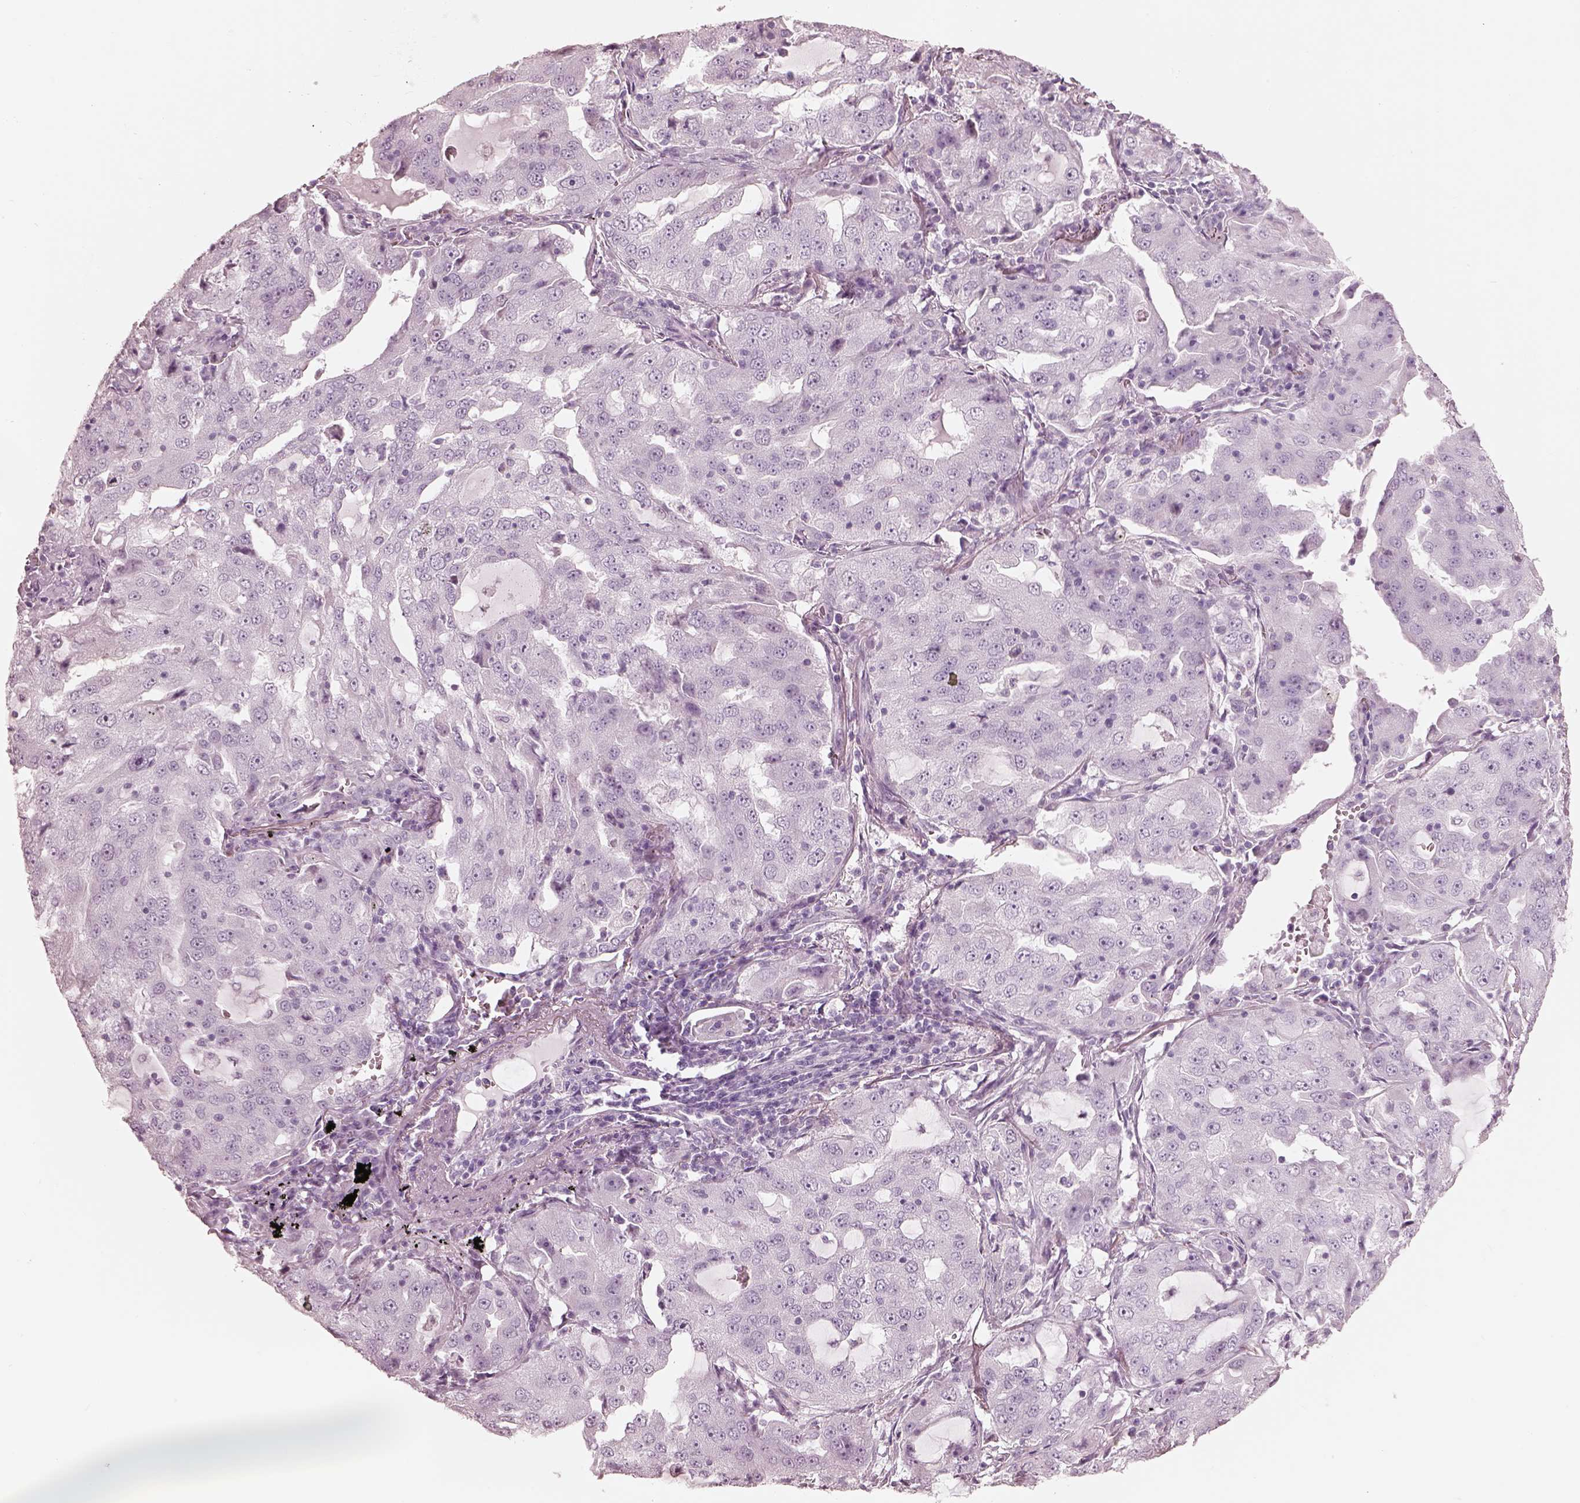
{"staining": {"intensity": "negative", "quantity": "none", "location": "none"}, "tissue": "lung cancer", "cell_type": "Tumor cells", "image_type": "cancer", "snomed": [{"axis": "morphology", "description": "Adenocarcinoma, NOS"}, {"axis": "topography", "description": "Lung"}], "caption": "A high-resolution image shows immunohistochemistry staining of adenocarcinoma (lung), which reveals no significant positivity in tumor cells.", "gene": "KRTAP24-1", "patient": {"sex": "female", "age": 61}}